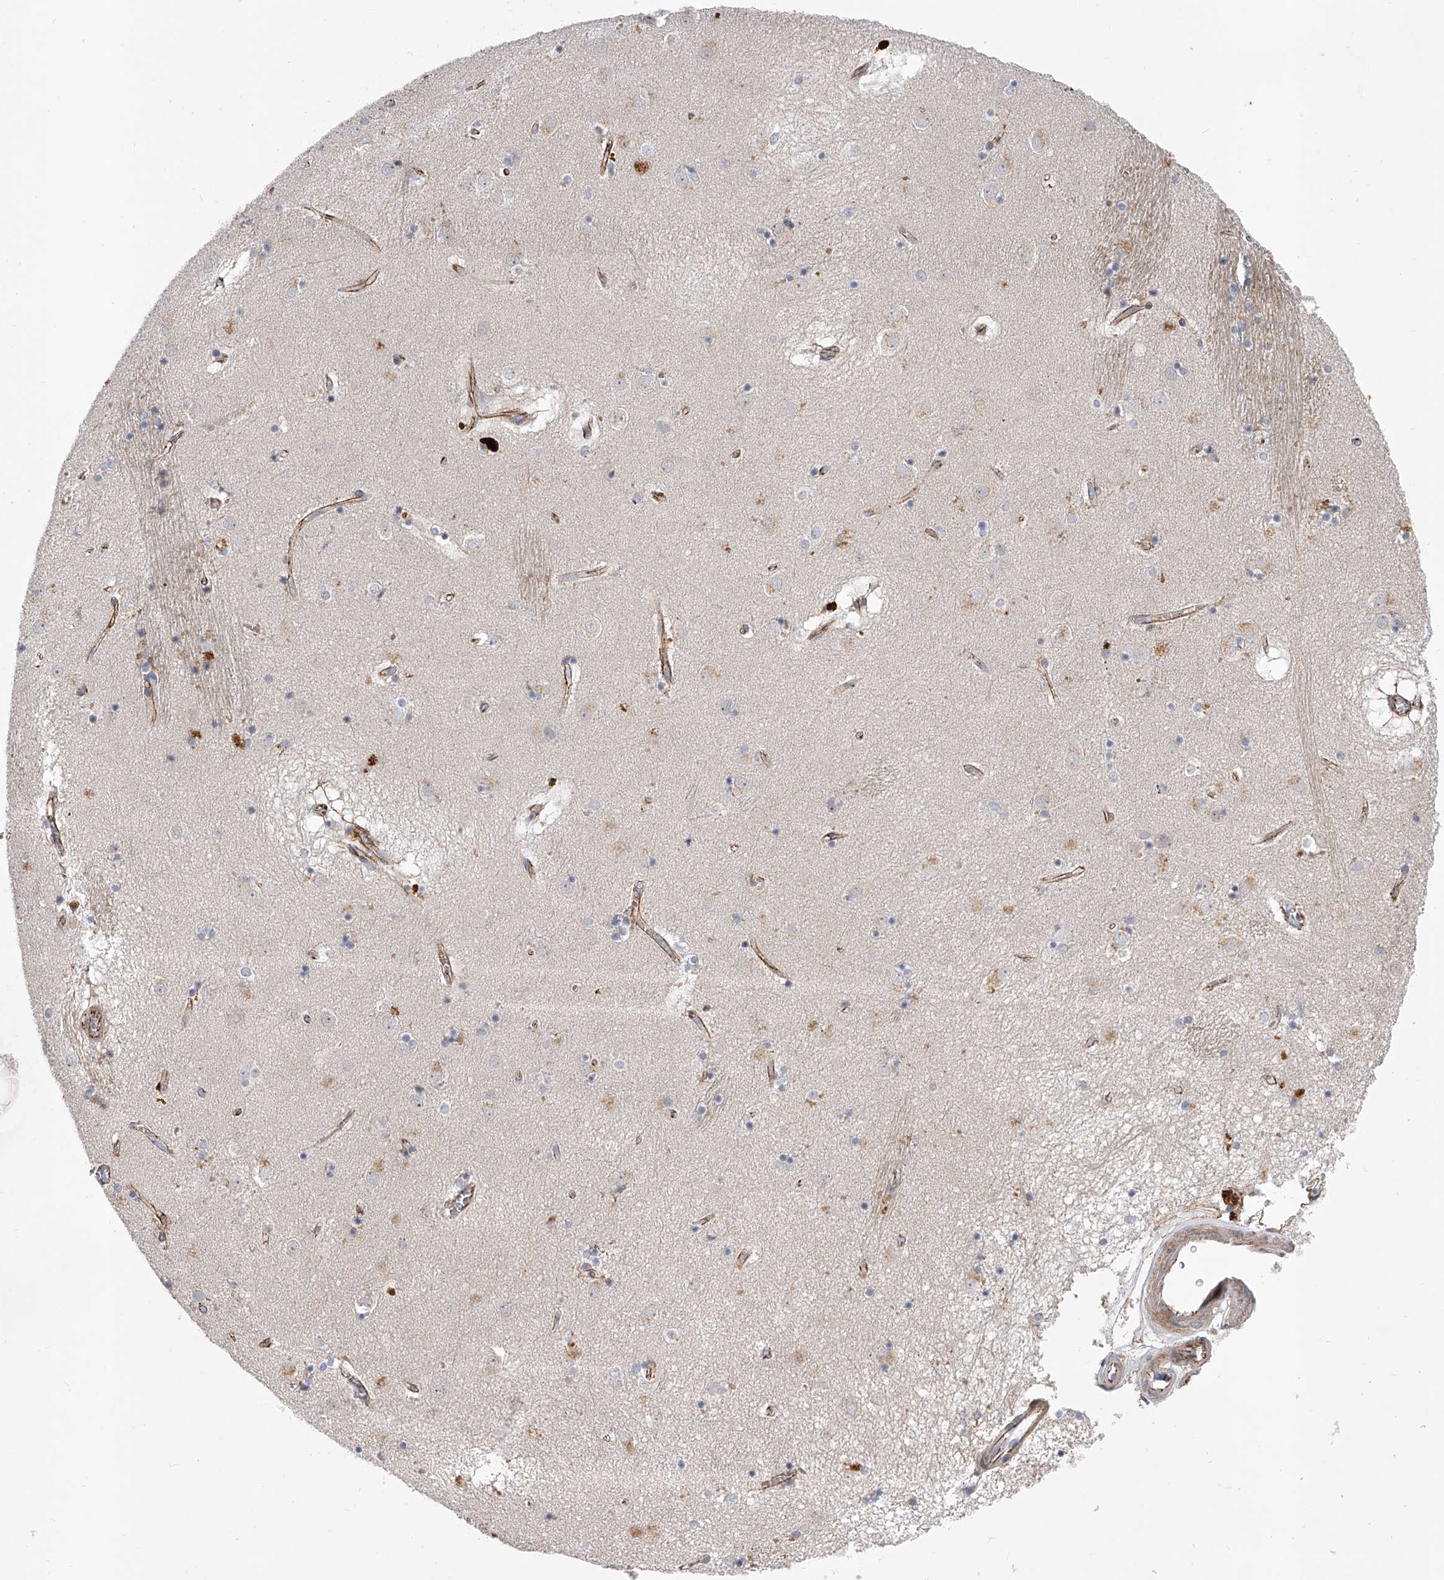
{"staining": {"intensity": "weak", "quantity": "<25%", "location": "cytoplasmic/membranous"}, "tissue": "caudate", "cell_type": "Glial cells", "image_type": "normal", "snomed": [{"axis": "morphology", "description": "Normal tissue, NOS"}, {"axis": "topography", "description": "Lateral ventricle wall"}], "caption": "An image of human caudate is negative for staining in glial cells. Nuclei are stained in blue.", "gene": "ENSG00000250424", "patient": {"sex": "male", "age": 70}}